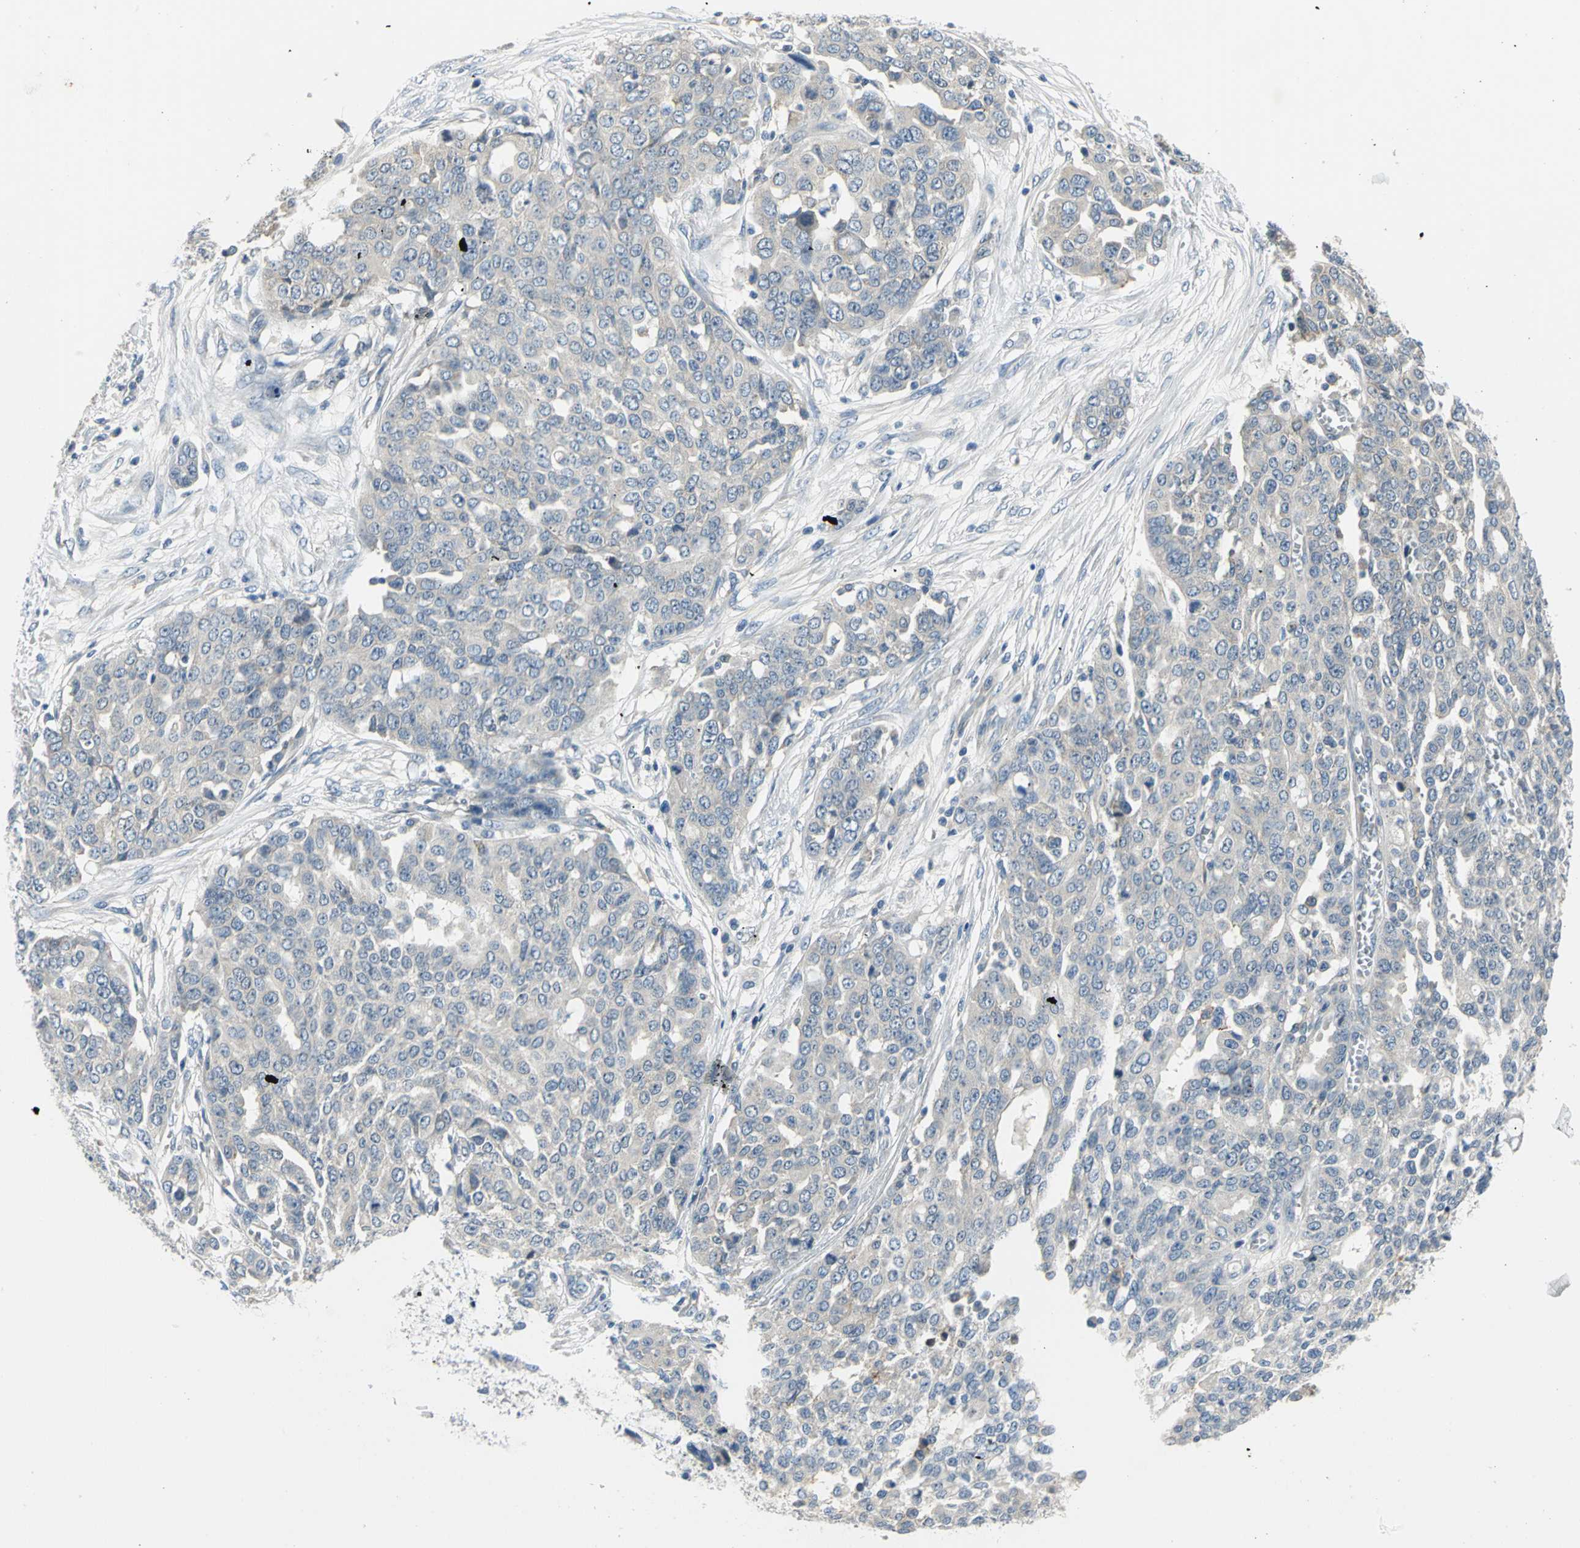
{"staining": {"intensity": "weak", "quantity": "25%-75%", "location": "cytoplasmic/membranous"}, "tissue": "ovarian cancer", "cell_type": "Tumor cells", "image_type": "cancer", "snomed": [{"axis": "morphology", "description": "Cystadenocarcinoma, serous, NOS"}, {"axis": "topography", "description": "Soft tissue"}, {"axis": "topography", "description": "Ovary"}], "caption": "Protein staining of serous cystadenocarcinoma (ovarian) tissue demonstrates weak cytoplasmic/membranous expression in about 25%-75% of tumor cells. (brown staining indicates protein expression, while blue staining denotes nuclei).", "gene": "ZNF415", "patient": {"sex": "female", "age": 57}}